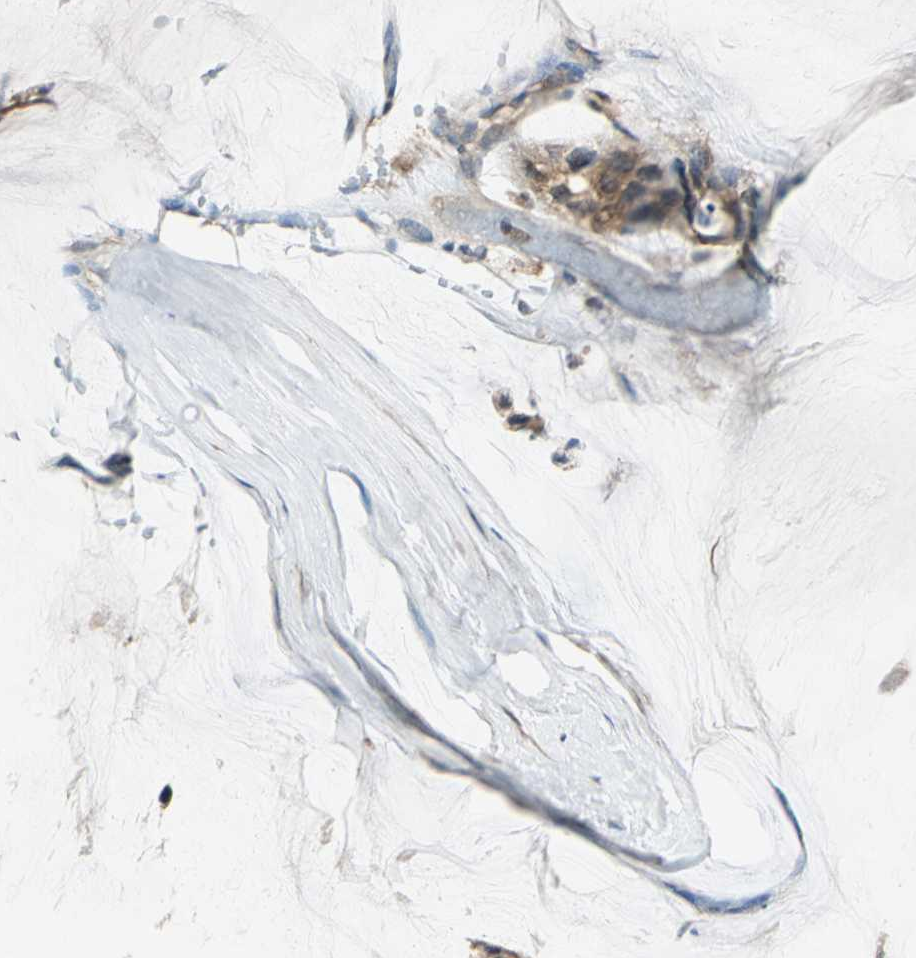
{"staining": {"intensity": "moderate", "quantity": ">75%", "location": "cytoplasmic/membranous"}, "tissue": "ovarian cancer", "cell_type": "Tumor cells", "image_type": "cancer", "snomed": [{"axis": "morphology", "description": "Cystadenocarcinoma, mucinous, NOS"}, {"axis": "topography", "description": "Ovary"}], "caption": "Ovarian cancer stained for a protein demonstrates moderate cytoplasmic/membranous positivity in tumor cells.", "gene": "RRM2B", "patient": {"sex": "female", "age": 39}}